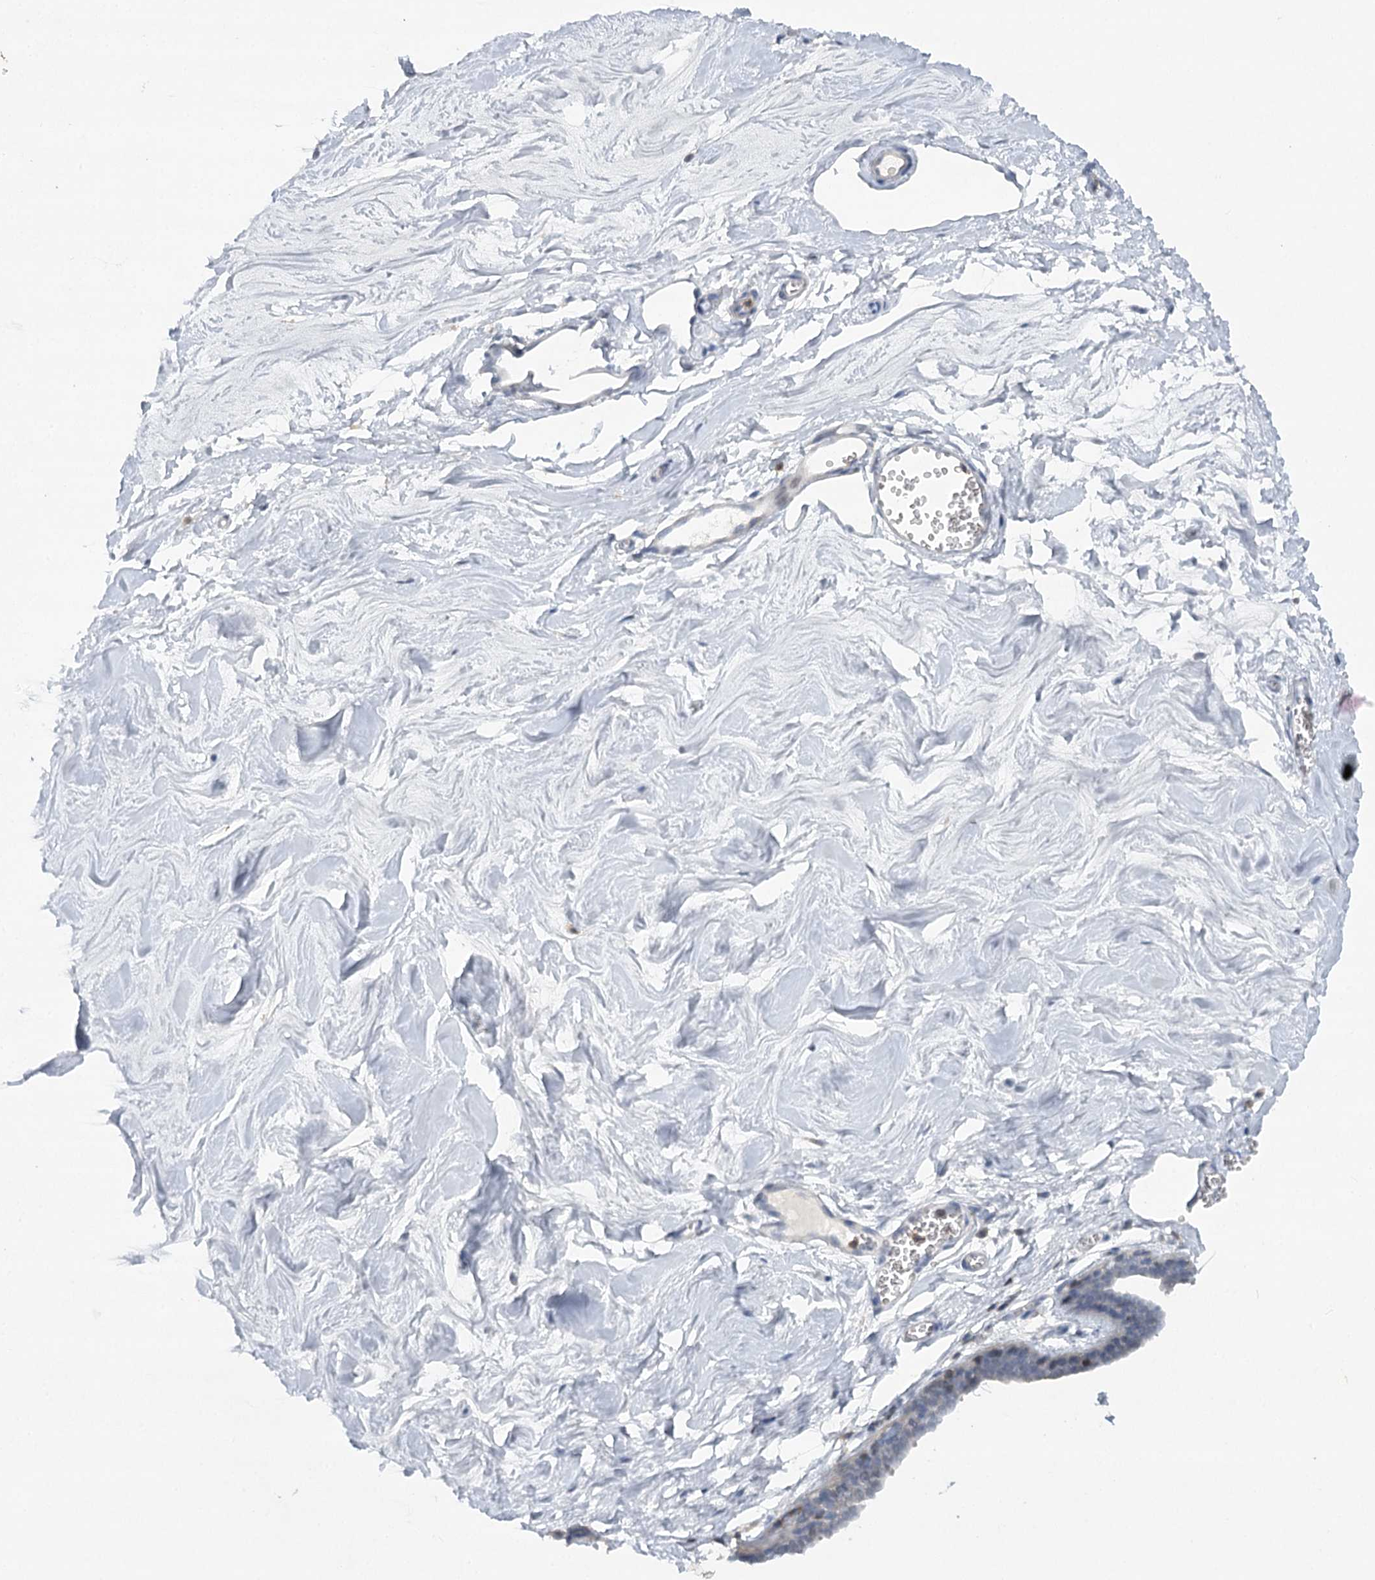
{"staining": {"intensity": "weak", "quantity": "25%-75%", "location": "cytoplasmic/membranous"}, "tissue": "breast", "cell_type": "Adipocytes", "image_type": "normal", "snomed": [{"axis": "morphology", "description": "Normal tissue, NOS"}, {"axis": "topography", "description": "Breast"}], "caption": "An immunohistochemistry image of unremarkable tissue is shown. Protein staining in brown labels weak cytoplasmic/membranous positivity in breast within adipocytes.", "gene": "TRAF3IP1", "patient": {"sex": "female", "age": 27}}